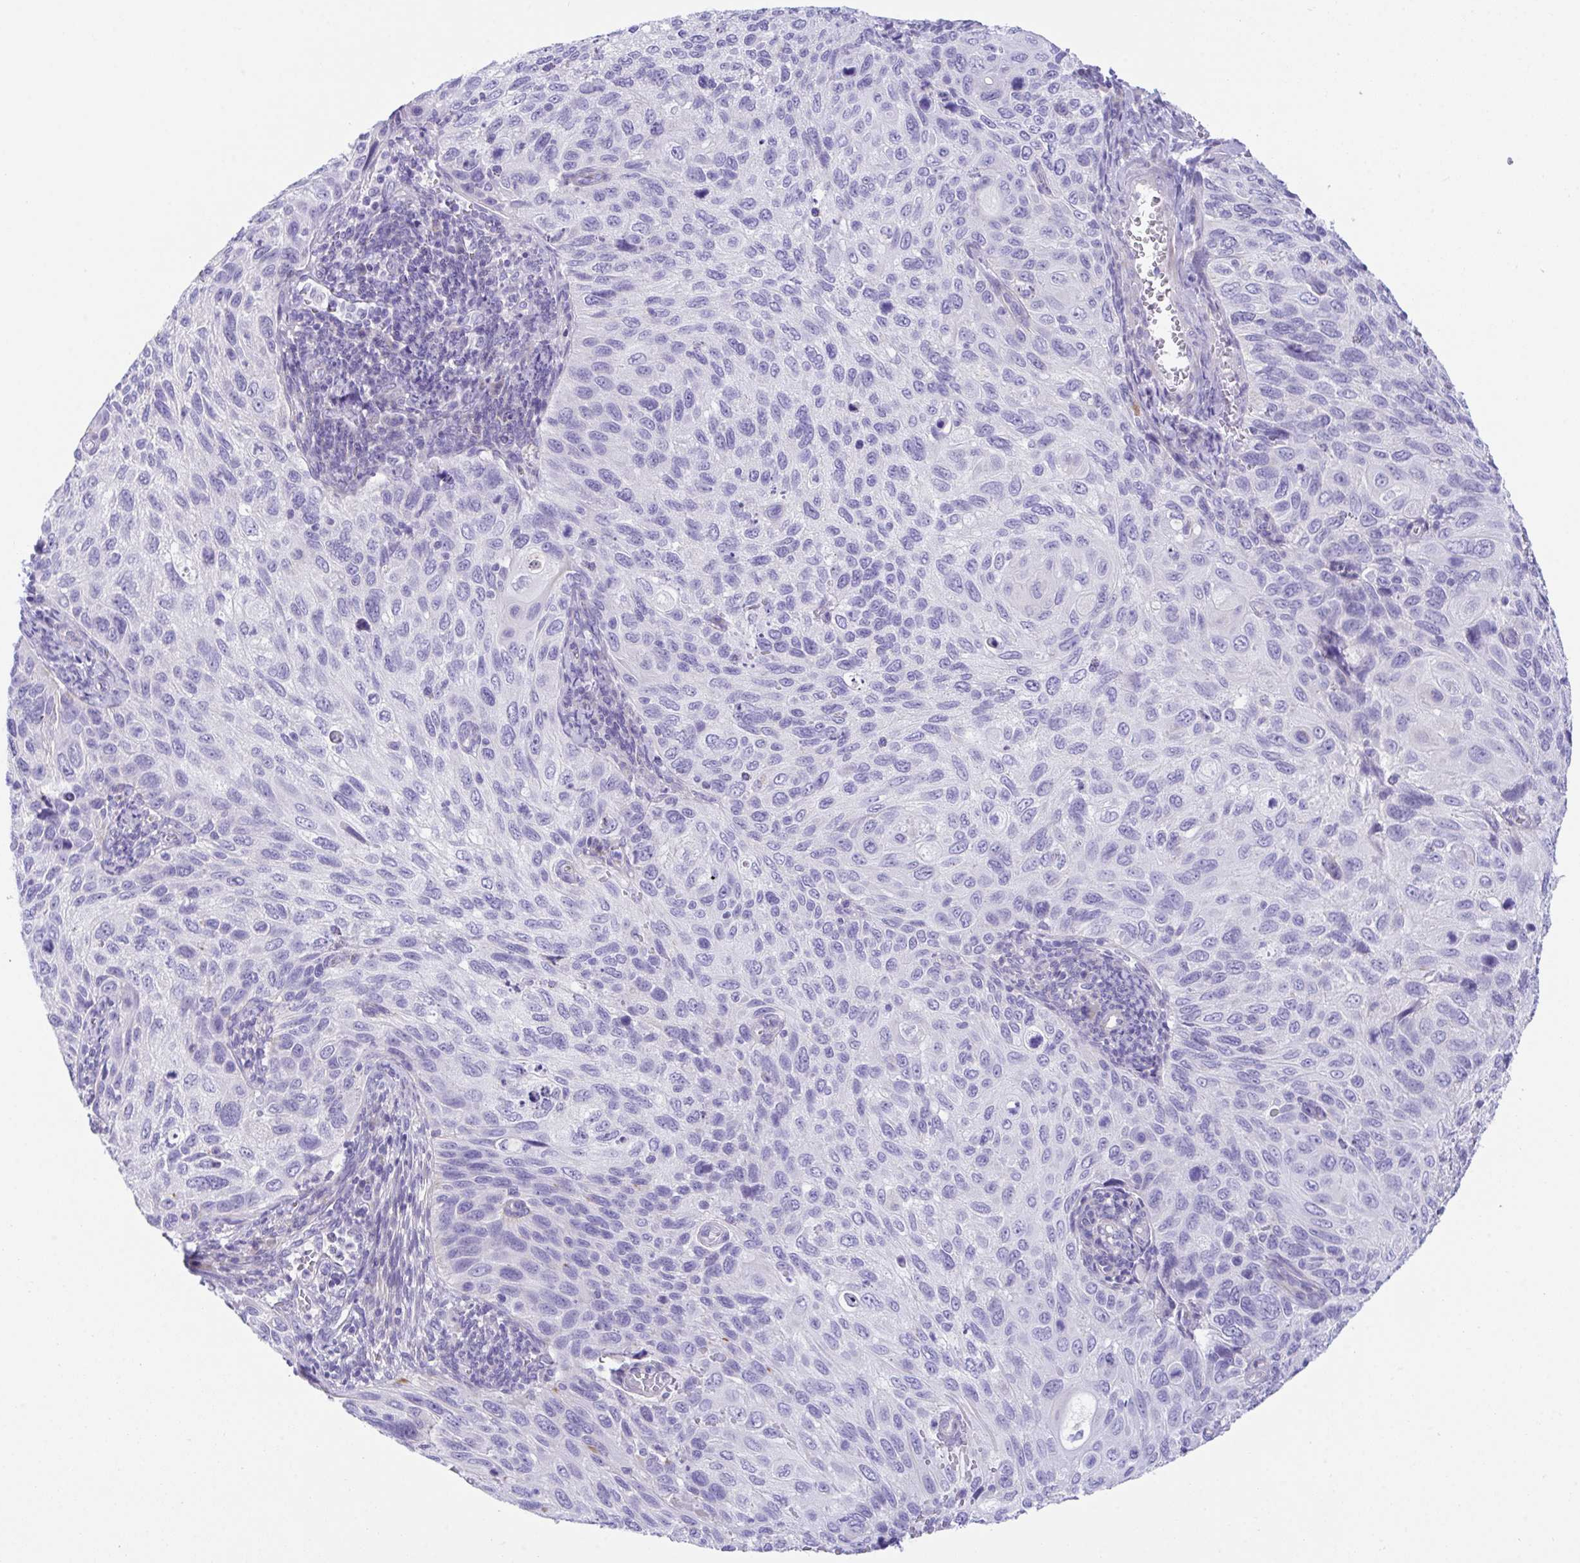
{"staining": {"intensity": "negative", "quantity": "none", "location": "none"}, "tissue": "cervical cancer", "cell_type": "Tumor cells", "image_type": "cancer", "snomed": [{"axis": "morphology", "description": "Squamous cell carcinoma, NOS"}, {"axis": "topography", "description": "Cervix"}], "caption": "IHC photomicrograph of squamous cell carcinoma (cervical) stained for a protein (brown), which reveals no staining in tumor cells.", "gene": "TMEM106B", "patient": {"sex": "female", "age": 70}}